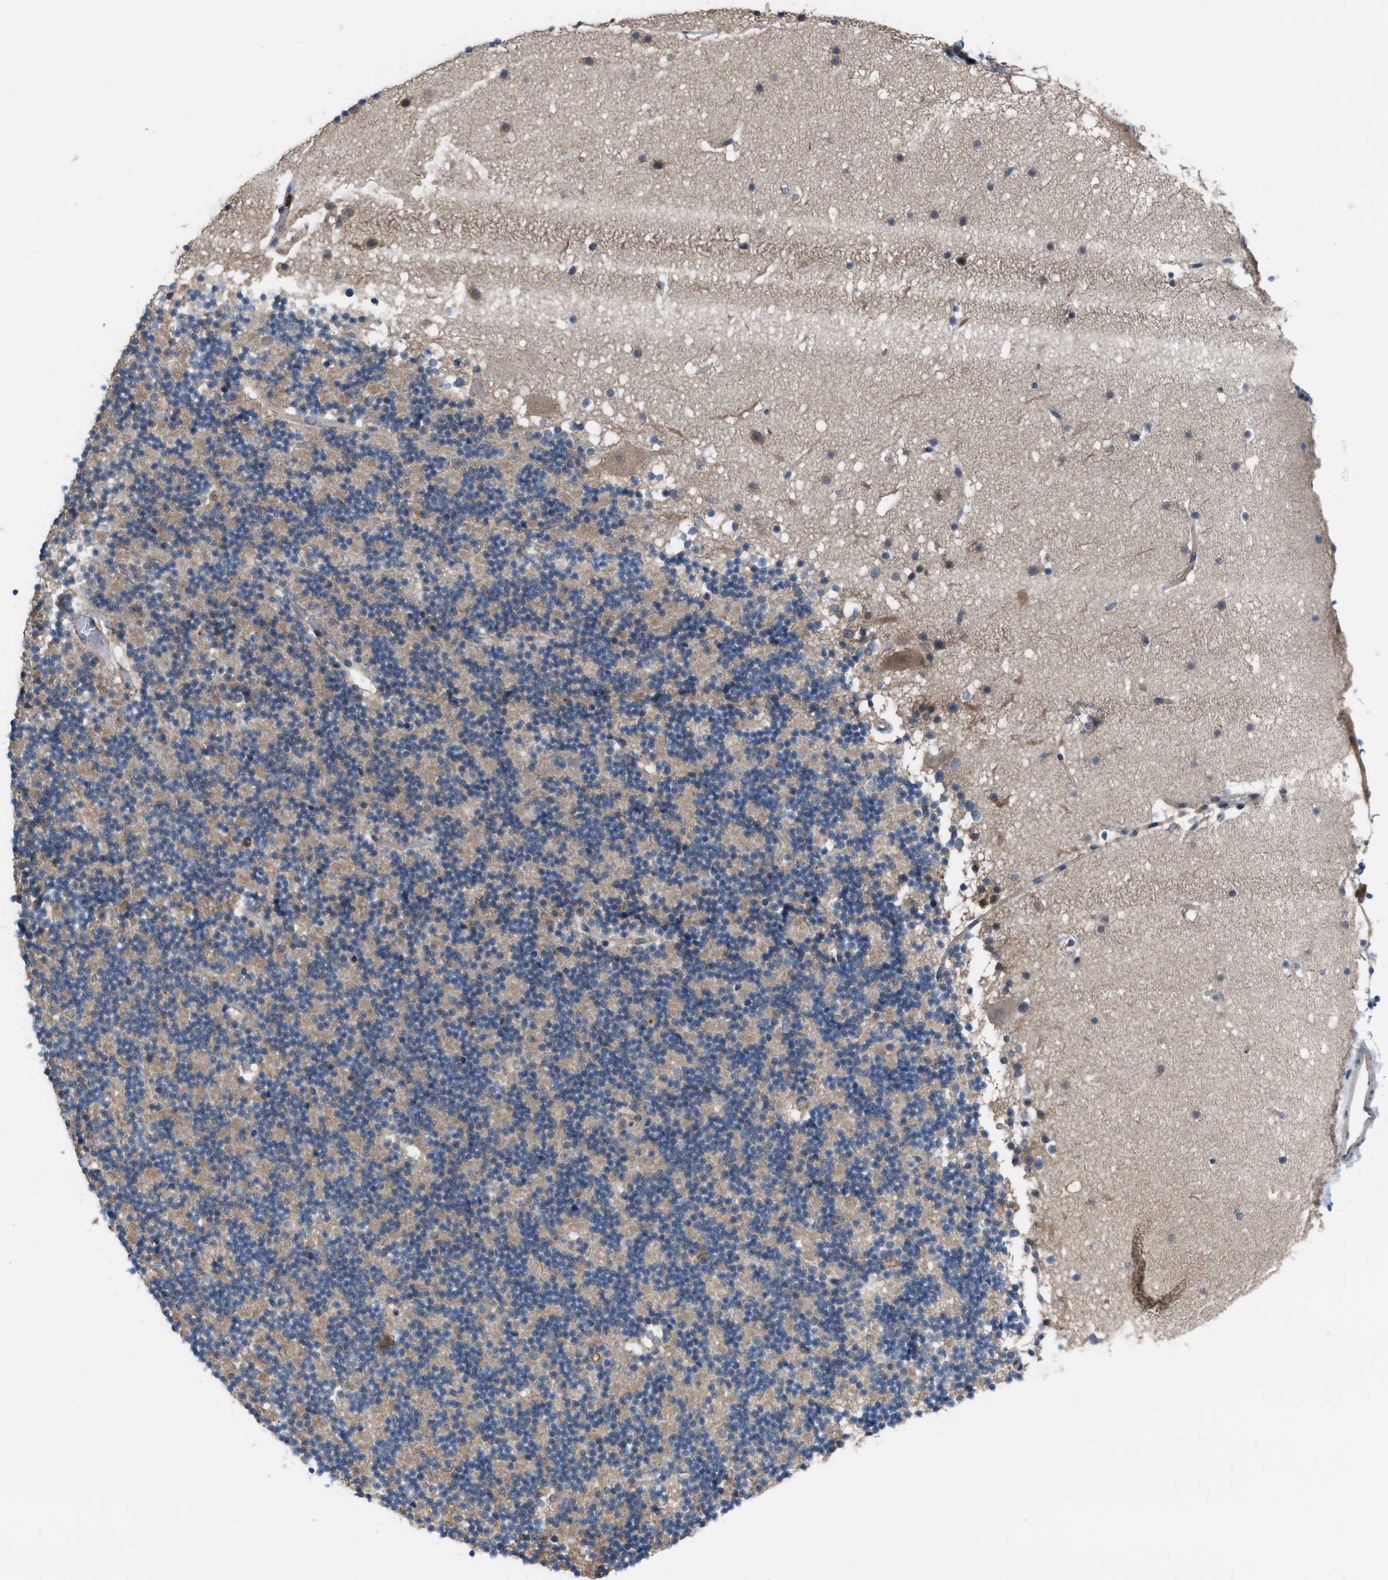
{"staining": {"intensity": "negative", "quantity": "none", "location": "none"}, "tissue": "cerebellum", "cell_type": "Cells in granular layer", "image_type": "normal", "snomed": [{"axis": "morphology", "description": "Normal tissue, NOS"}, {"axis": "topography", "description": "Cerebellum"}], "caption": "Cerebellum was stained to show a protein in brown. There is no significant staining in cells in granular layer. The staining was performed using DAB to visualize the protein expression in brown, while the nuclei were stained in blue with hematoxylin (Magnification: 20x).", "gene": "PLAA", "patient": {"sex": "male", "age": 57}}